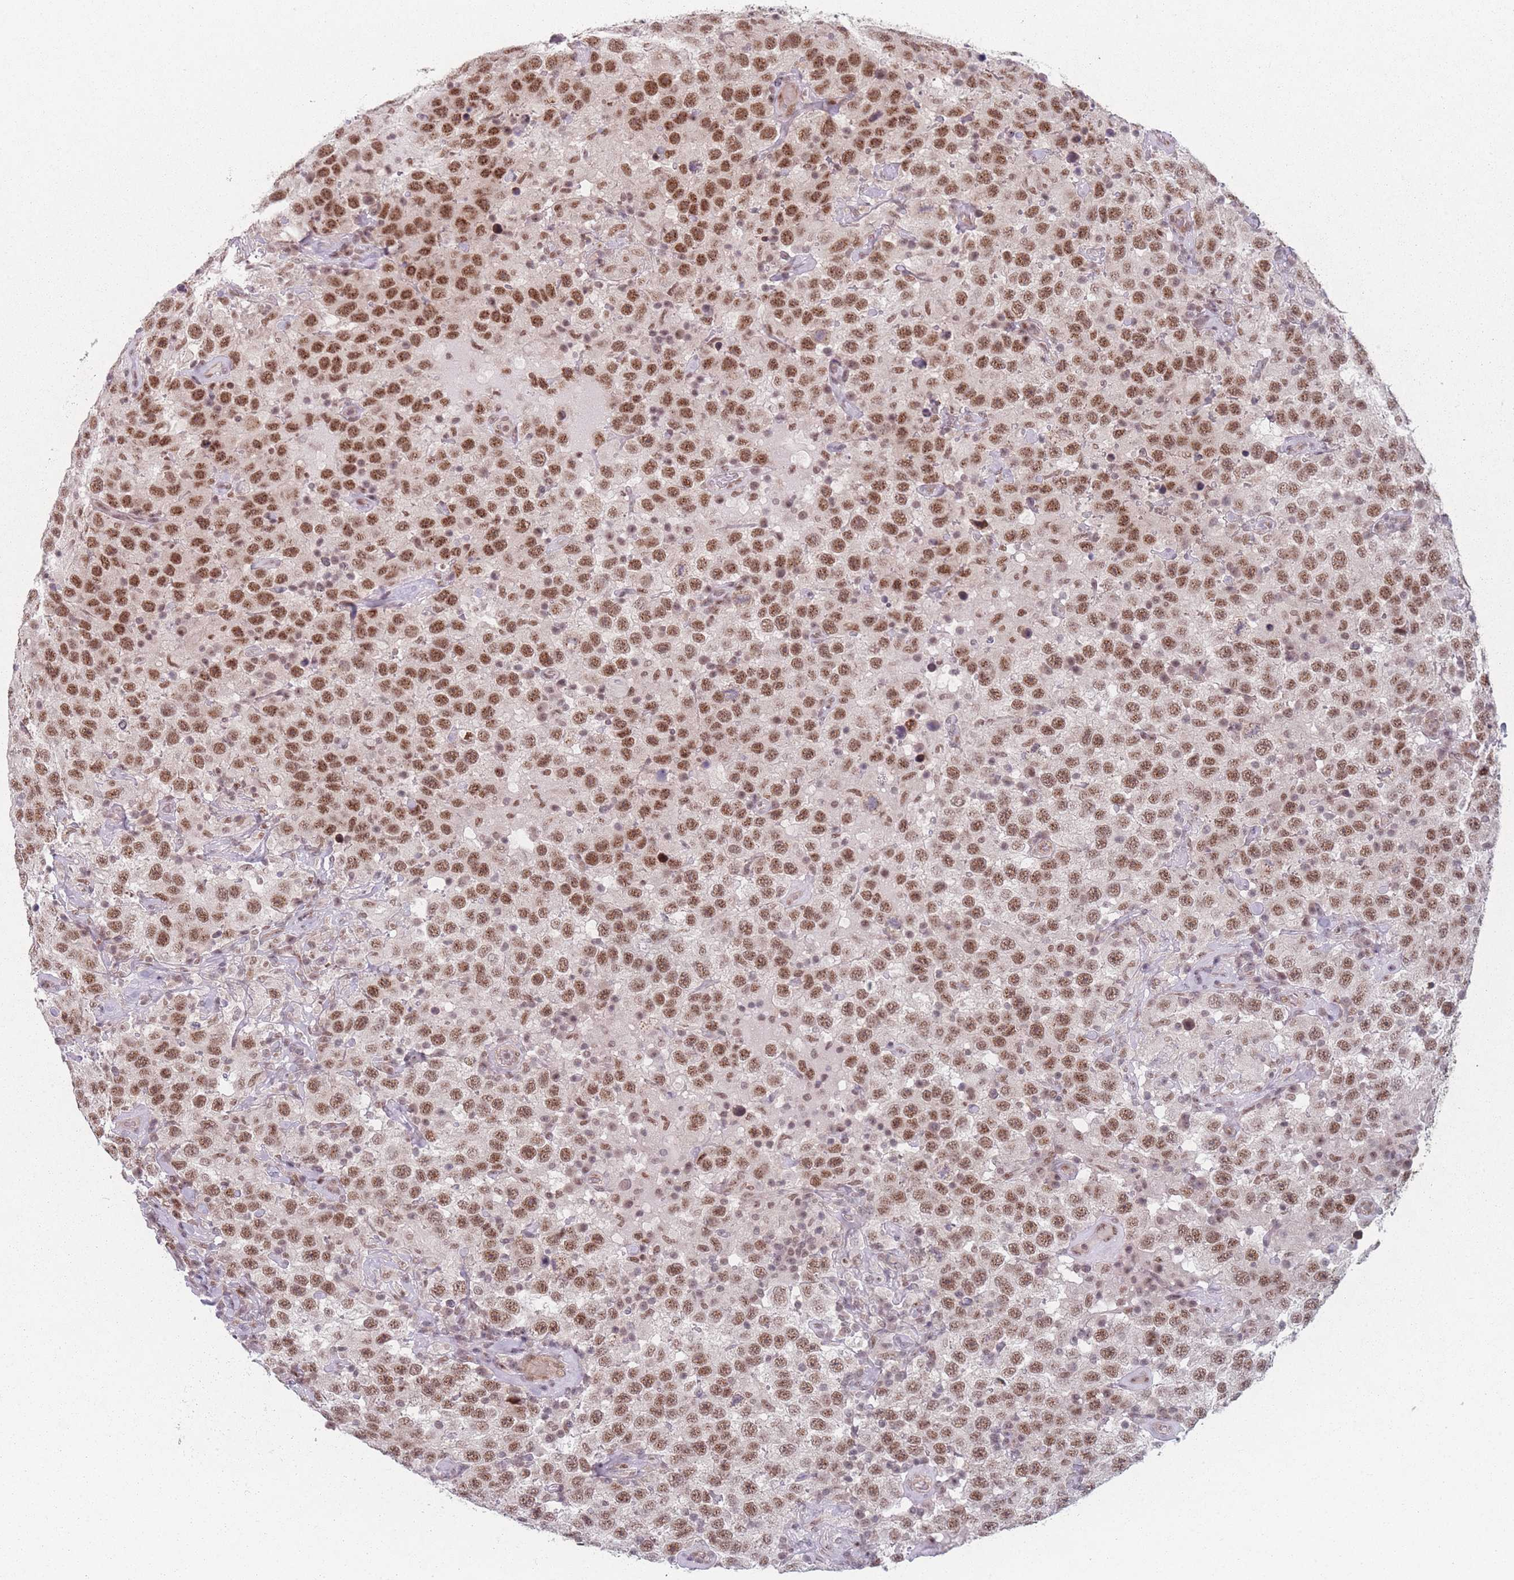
{"staining": {"intensity": "moderate", "quantity": ">75%", "location": "nuclear"}, "tissue": "testis cancer", "cell_type": "Tumor cells", "image_type": "cancer", "snomed": [{"axis": "morphology", "description": "Seminoma, NOS"}, {"axis": "topography", "description": "Testis"}], "caption": "High-magnification brightfield microscopy of seminoma (testis) stained with DAB (3,3'-diaminobenzidine) (brown) and counterstained with hematoxylin (blue). tumor cells exhibit moderate nuclear staining is appreciated in approximately>75% of cells.", "gene": "ZC3H14", "patient": {"sex": "male", "age": 41}}